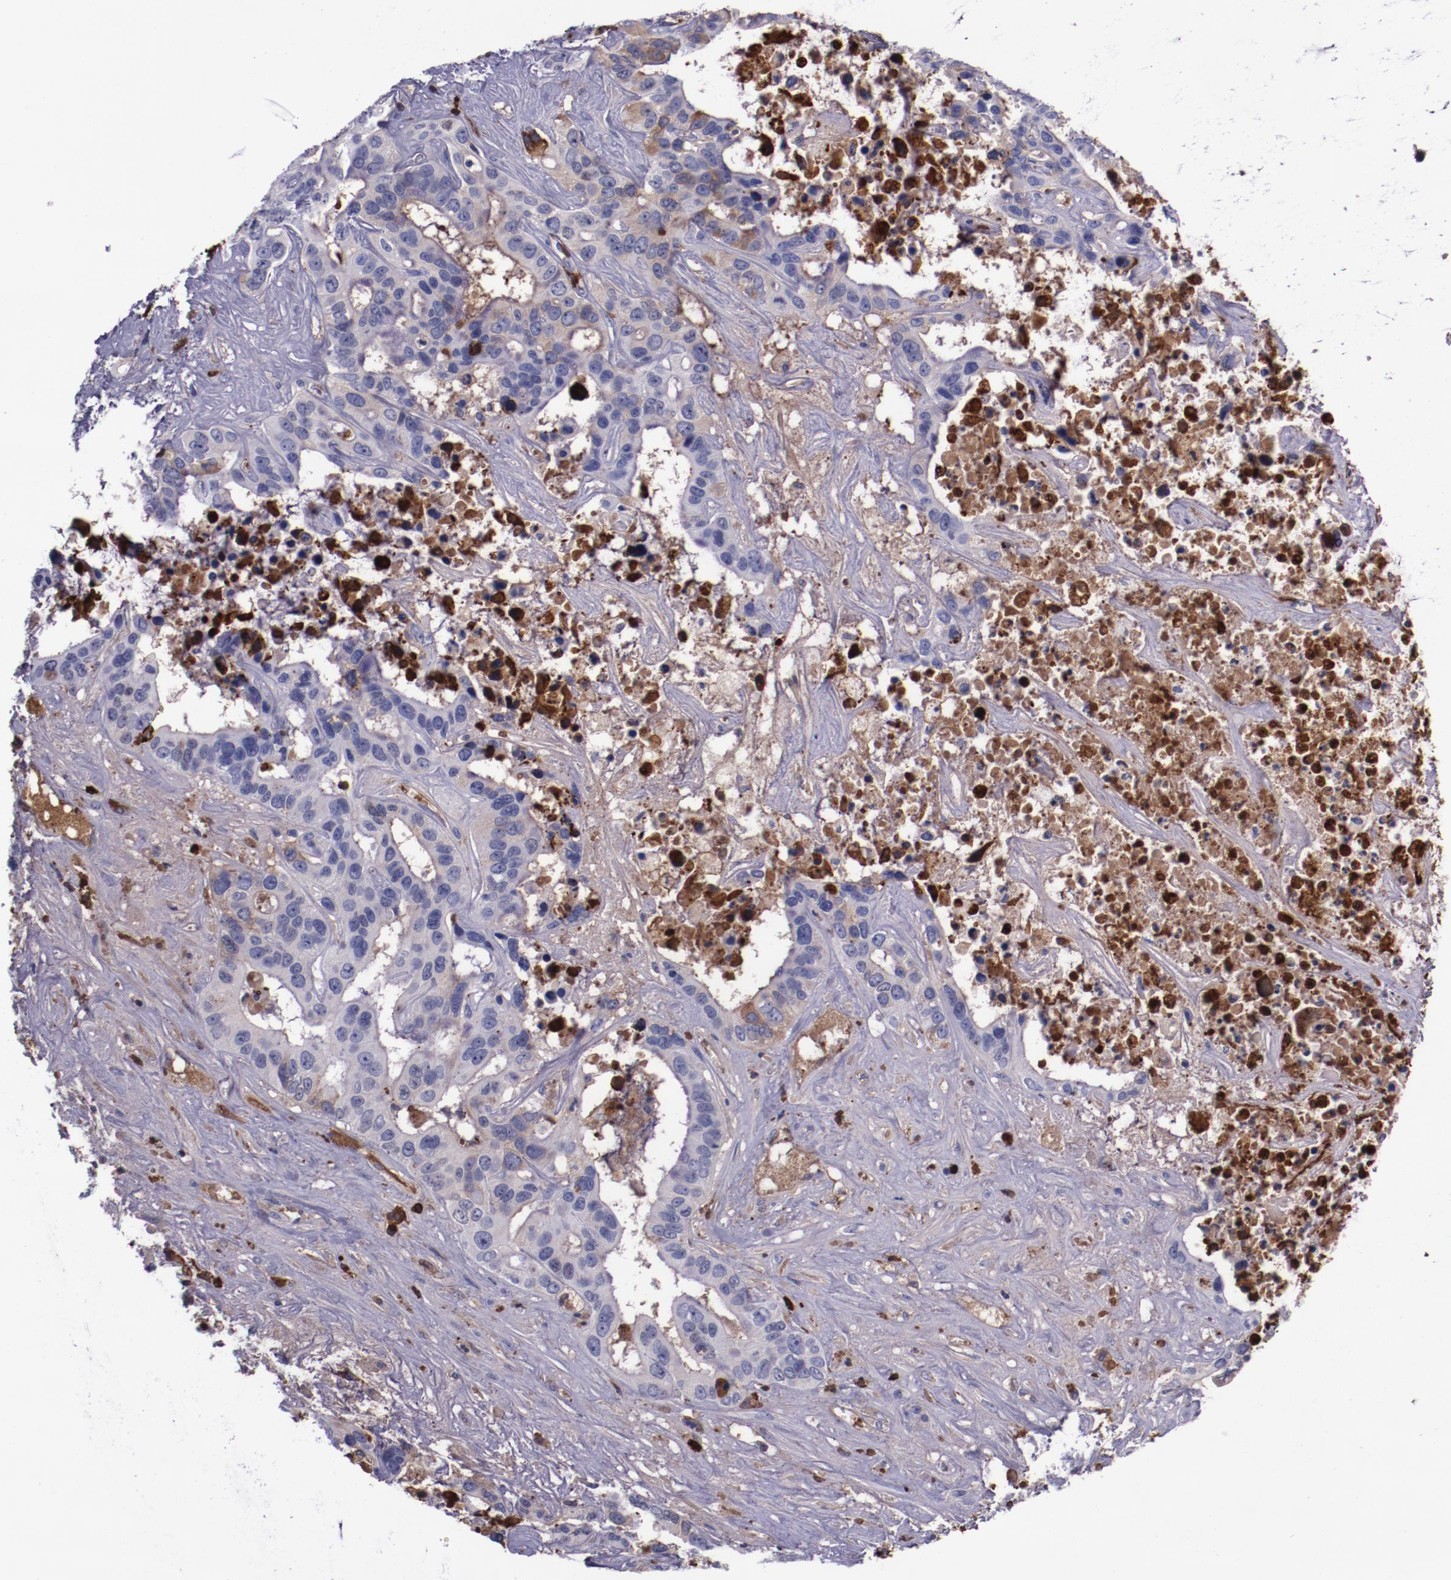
{"staining": {"intensity": "weak", "quantity": "<25%", "location": "cytoplasmic/membranous"}, "tissue": "liver cancer", "cell_type": "Tumor cells", "image_type": "cancer", "snomed": [{"axis": "morphology", "description": "Cholangiocarcinoma"}, {"axis": "topography", "description": "Liver"}], "caption": "A high-resolution image shows immunohistochemistry (IHC) staining of liver cholangiocarcinoma, which exhibits no significant staining in tumor cells.", "gene": "APOH", "patient": {"sex": "female", "age": 65}}